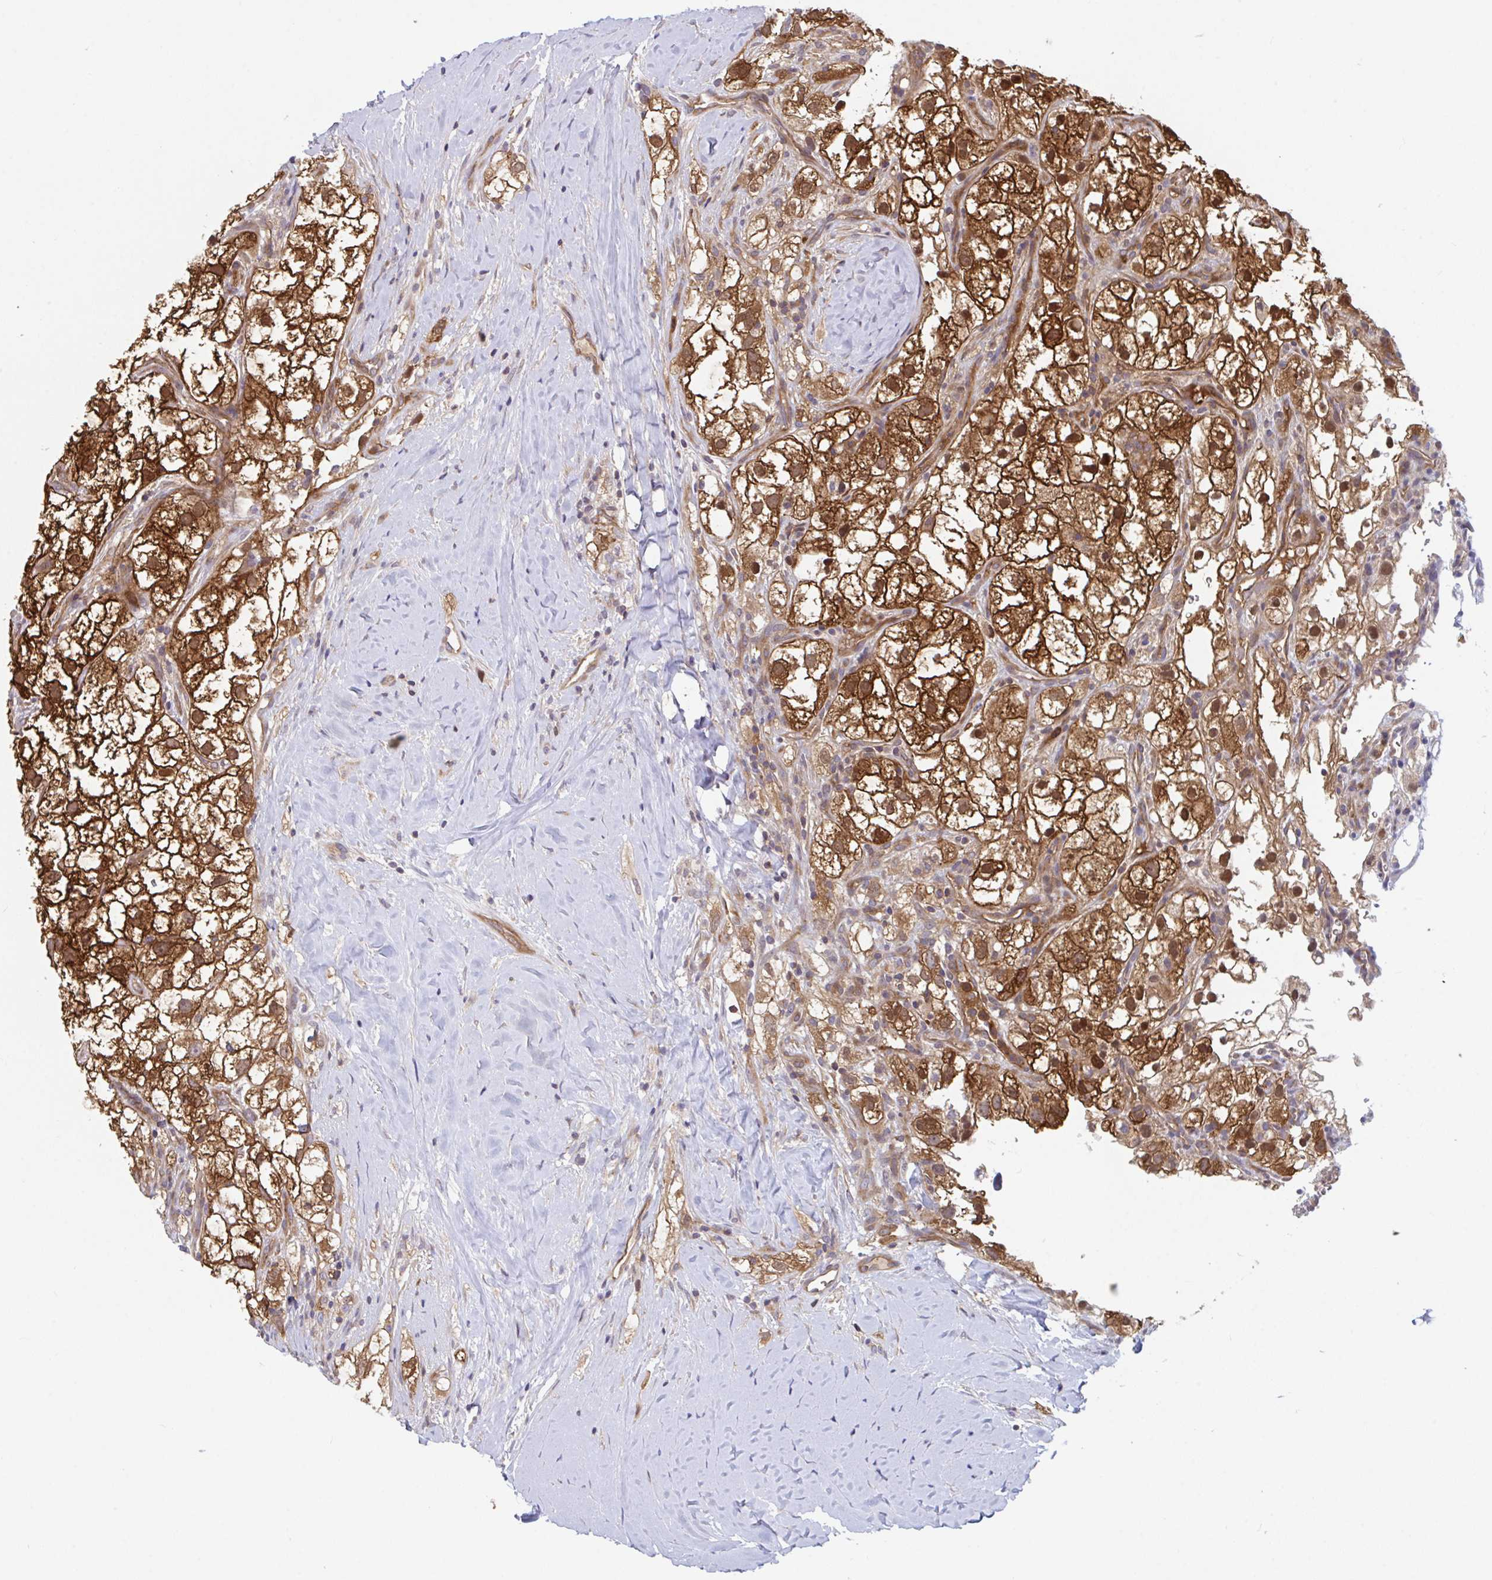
{"staining": {"intensity": "strong", "quantity": ">75%", "location": "cytoplasmic/membranous,nuclear"}, "tissue": "renal cancer", "cell_type": "Tumor cells", "image_type": "cancer", "snomed": [{"axis": "morphology", "description": "Adenocarcinoma, NOS"}, {"axis": "topography", "description": "Kidney"}], "caption": "Adenocarcinoma (renal) tissue reveals strong cytoplasmic/membranous and nuclear staining in approximately >75% of tumor cells, visualized by immunohistochemistry. Ihc stains the protein of interest in brown and the nuclei are stained blue.", "gene": "LMNTD2", "patient": {"sex": "male", "age": 59}}